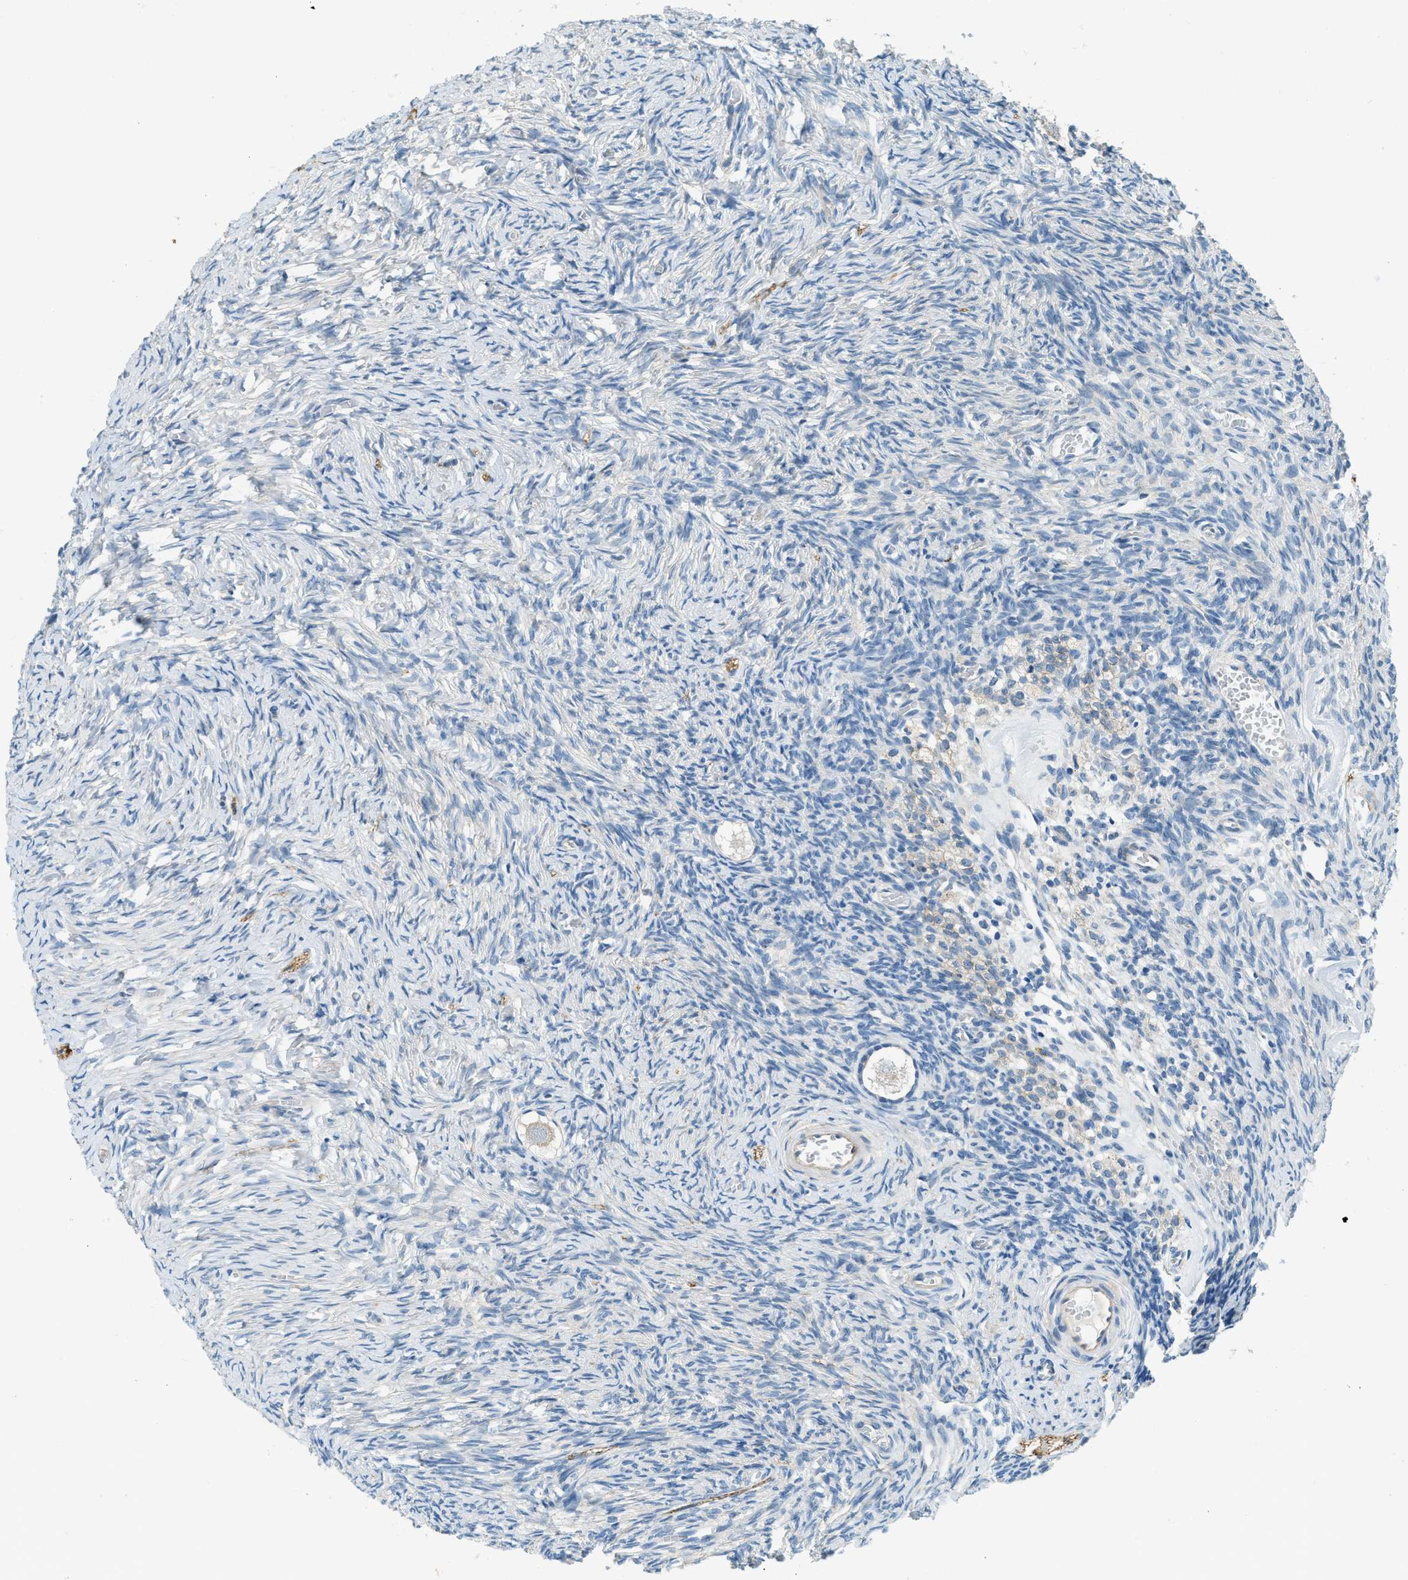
{"staining": {"intensity": "weak", "quantity": "<25%", "location": "cytoplasmic/membranous"}, "tissue": "ovary", "cell_type": "Follicle cells", "image_type": "normal", "snomed": [{"axis": "morphology", "description": "Normal tissue, NOS"}, {"axis": "topography", "description": "Ovary"}], "caption": "Immunohistochemistry image of unremarkable ovary: human ovary stained with DAB (3,3'-diaminobenzidine) reveals no significant protein expression in follicle cells.", "gene": "ZNF367", "patient": {"sex": "female", "age": 27}}